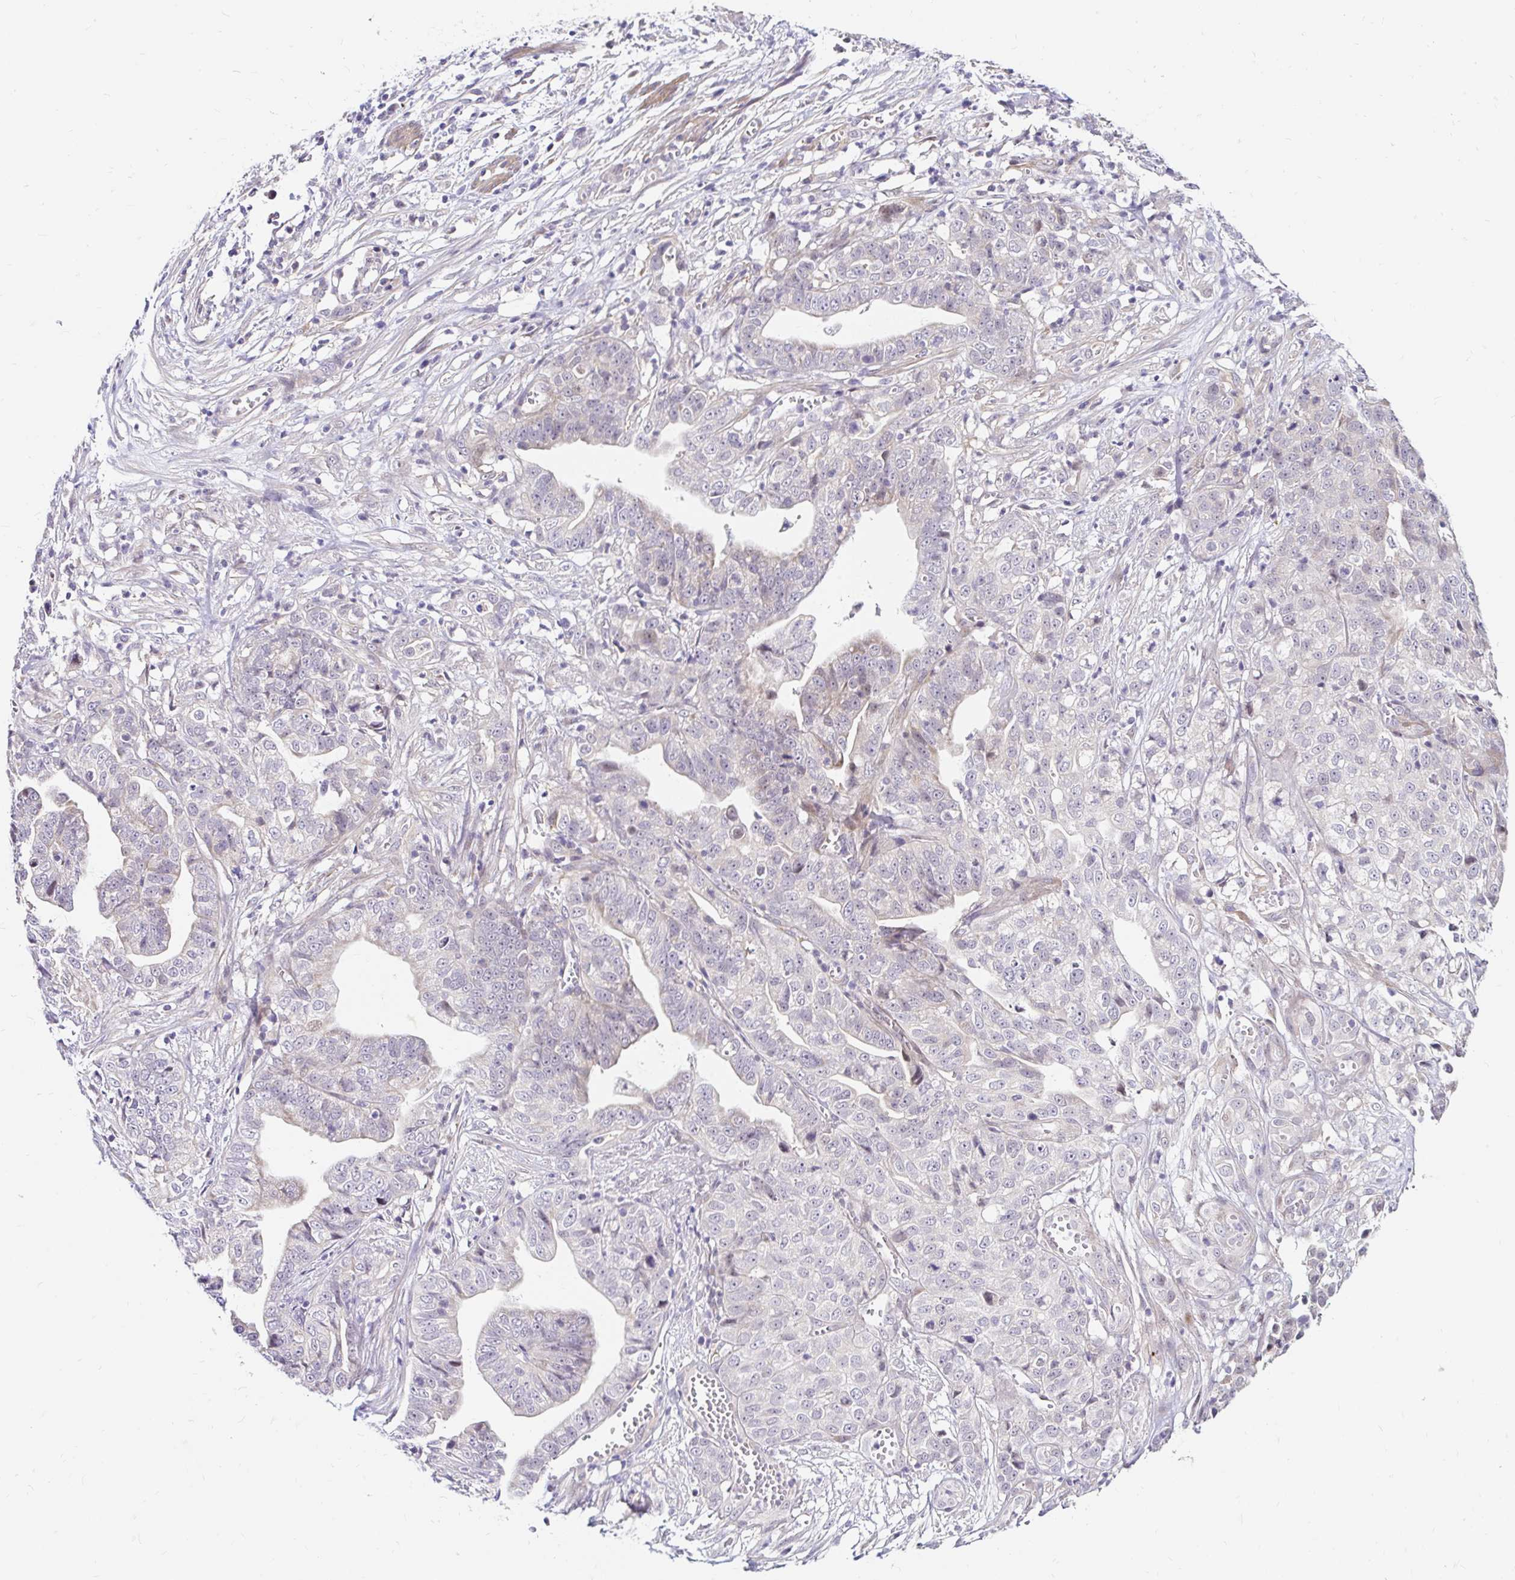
{"staining": {"intensity": "negative", "quantity": "none", "location": "none"}, "tissue": "stomach cancer", "cell_type": "Tumor cells", "image_type": "cancer", "snomed": [{"axis": "morphology", "description": "Adenocarcinoma, NOS"}, {"axis": "topography", "description": "Stomach, upper"}], "caption": "Image shows no significant protein positivity in tumor cells of stomach adenocarcinoma.", "gene": "GUCY1A1", "patient": {"sex": "female", "age": 67}}